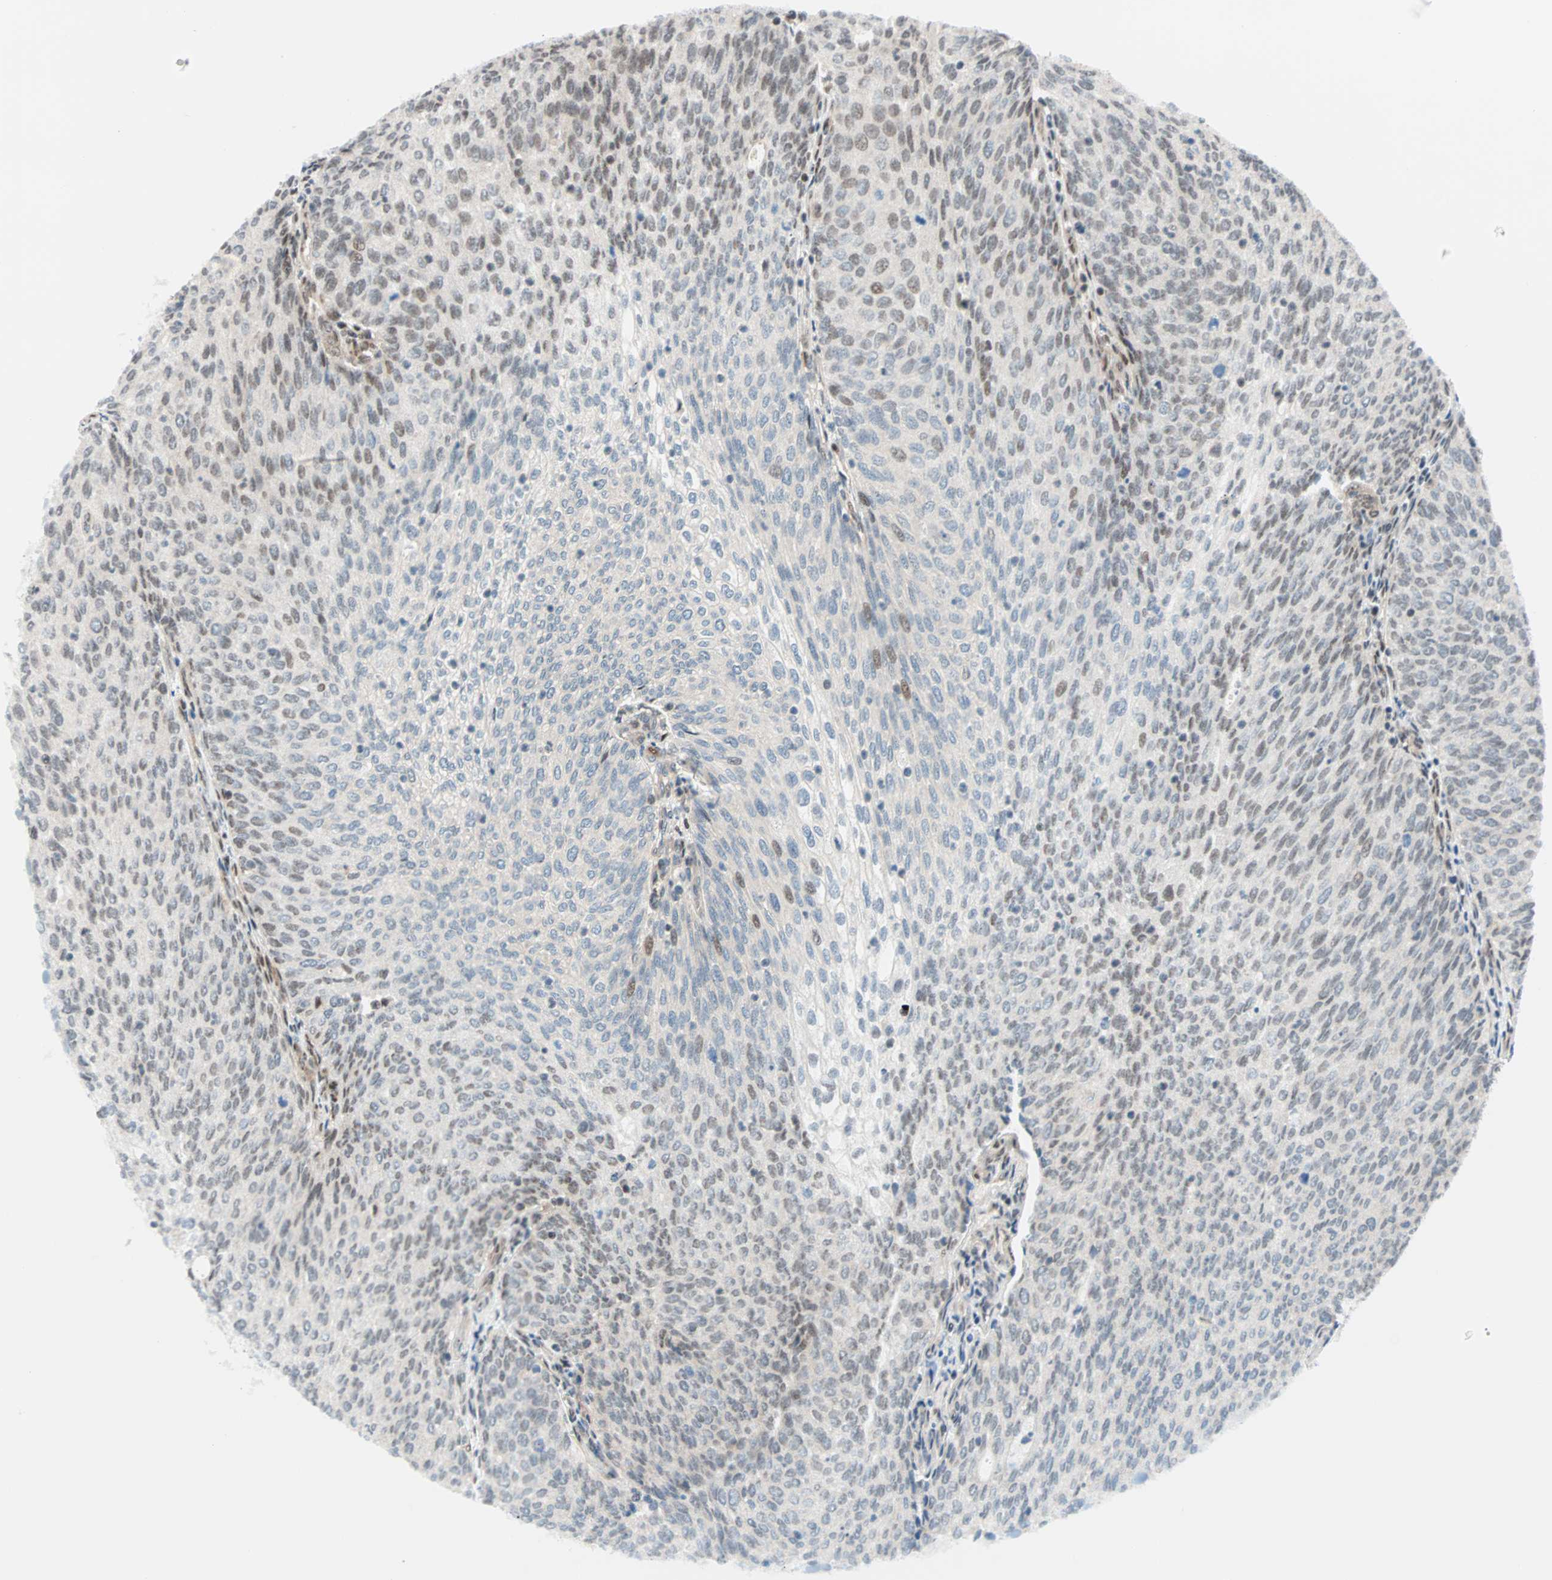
{"staining": {"intensity": "weak", "quantity": "25%-75%", "location": "nuclear"}, "tissue": "urothelial cancer", "cell_type": "Tumor cells", "image_type": "cancer", "snomed": [{"axis": "morphology", "description": "Urothelial carcinoma, Low grade"}, {"axis": "topography", "description": "Urinary bladder"}], "caption": "Immunohistochemical staining of urothelial carcinoma (low-grade) reveals low levels of weak nuclear protein positivity in approximately 25%-75% of tumor cells.", "gene": "HECW1", "patient": {"sex": "female", "age": 79}}